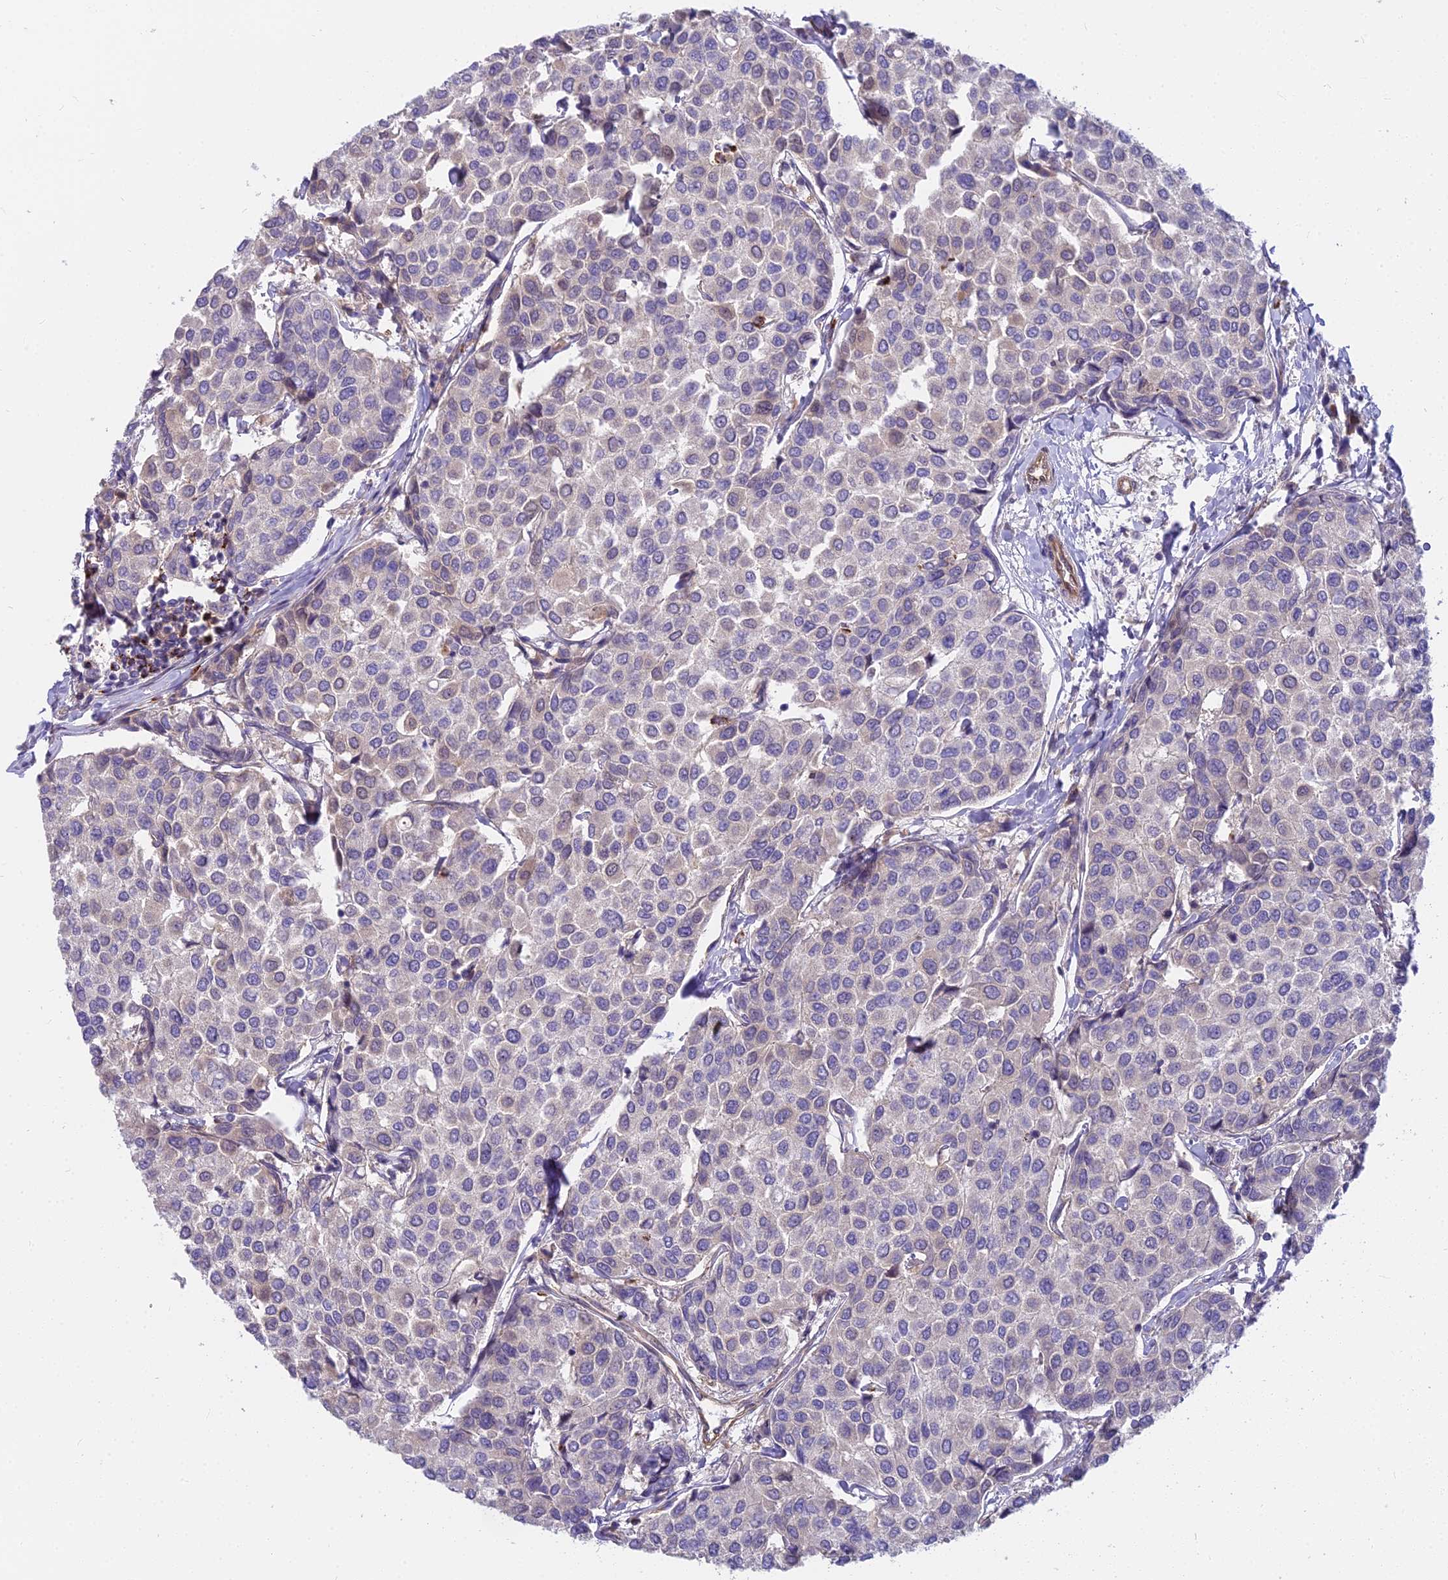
{"staining": {"intensity": "negative", "quantity": "none", "location": "none"}, "tissue": "breast cancer", "cell_type": "Tumor cells", "image_type": "cancer", "snomed": [{"axis": "morphology", "description": "Duct carcinoma"}, {"axis": "topography", "description": "Breast"}], "caption": "Breast cancer (infiltrating ductal carcinoma) was stained to show a protein in brown. There is no significant expression in tumor cells. (Stains: DAB IHC with hematoxylin counter stain, Microscopy: brightfield microscopy at high magnification).", "gene": "HLA-DOA", "patient": {"sex": "female", "age": 55}}